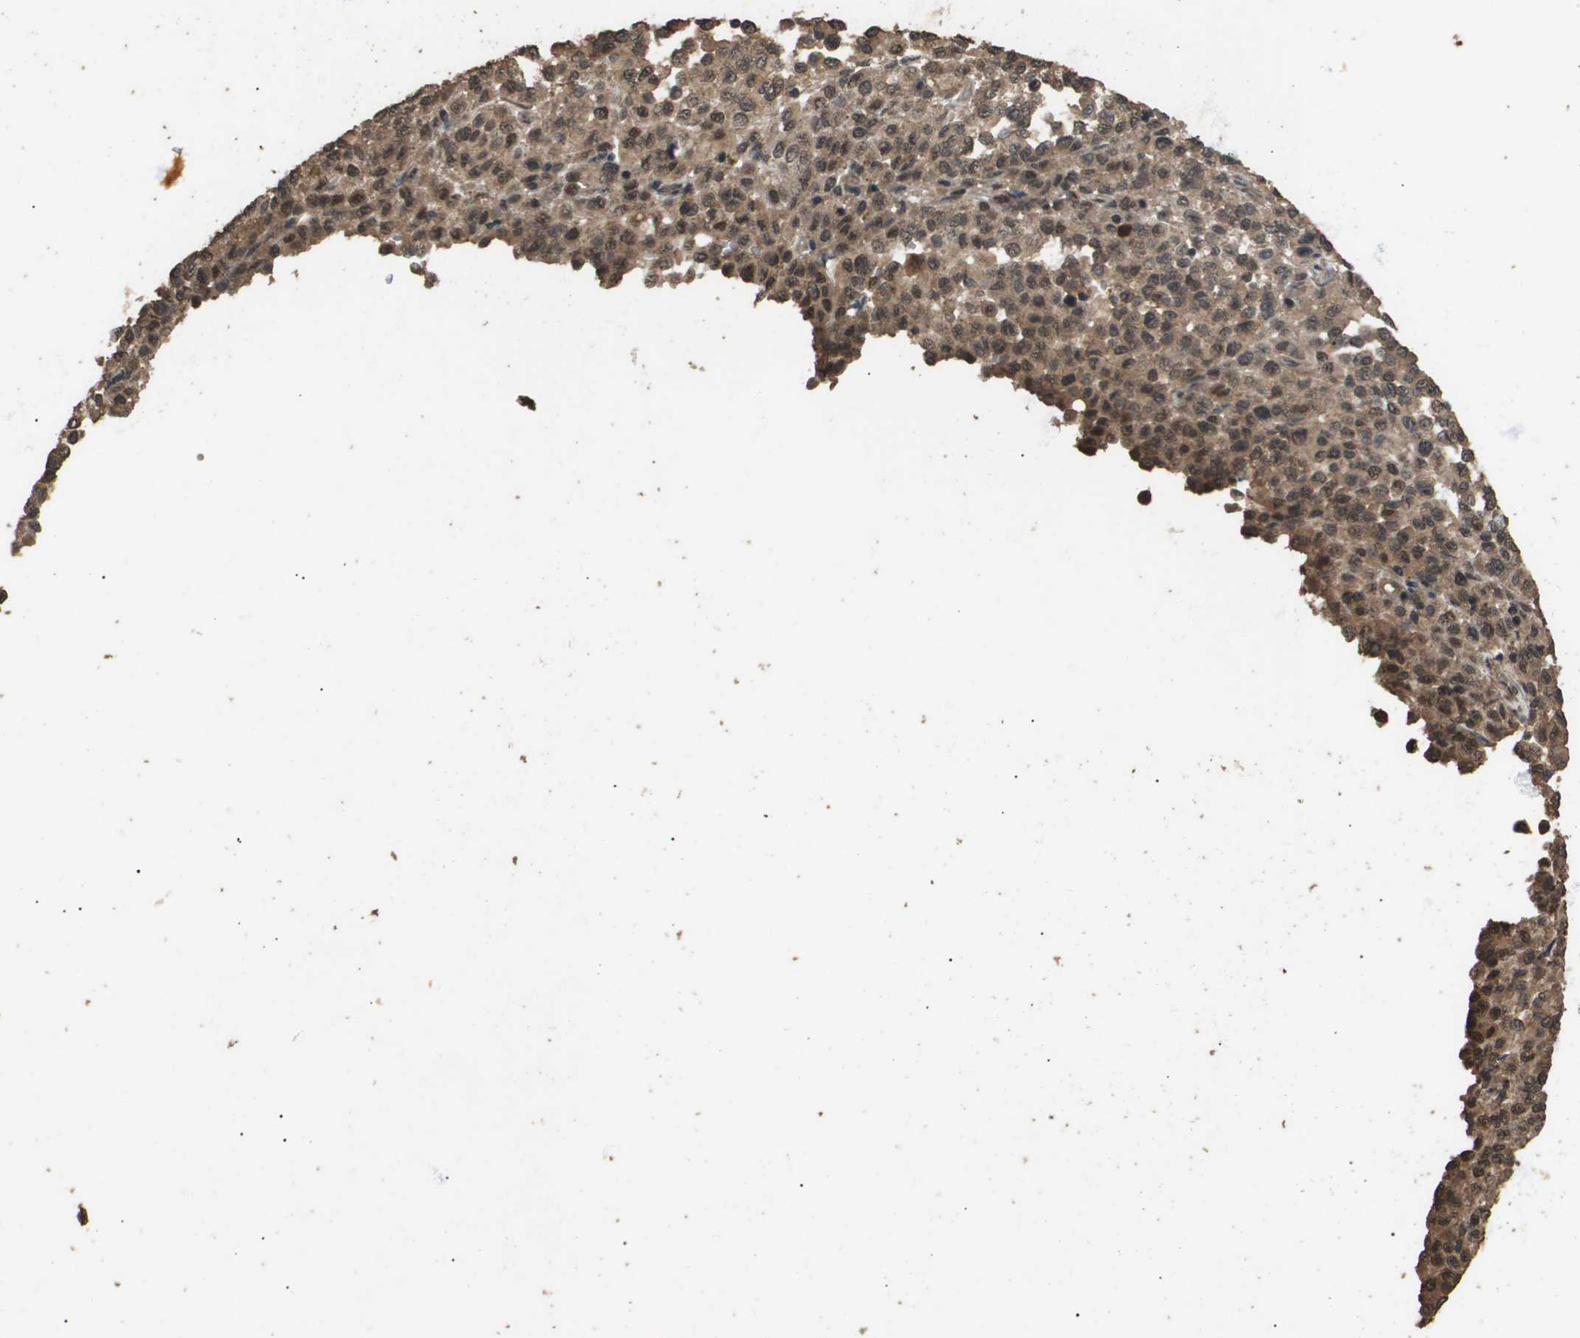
{"staining": {"intensity": "weak", "quantity": ">75%", "location": "cytoplasmic/membranous,nuclear"}, "tissue": "melanoma", "cell_type": "Tumor cells", "image_type": "cancer", "snomed": [{"axis": "morphology", "description": "Malignant melanoma, Metastatic site"}, {"axis": "topography", "description": "Pancreas"}], "caption": "Protein expression analysis of human malignant melanoma (metastatic site) reveals weak cytoplasmic/membranous and nuclear positivity in approximately >75% of tumor cells.", "gene": "ING1", "patient": {"sex": "female", "age": 30}}